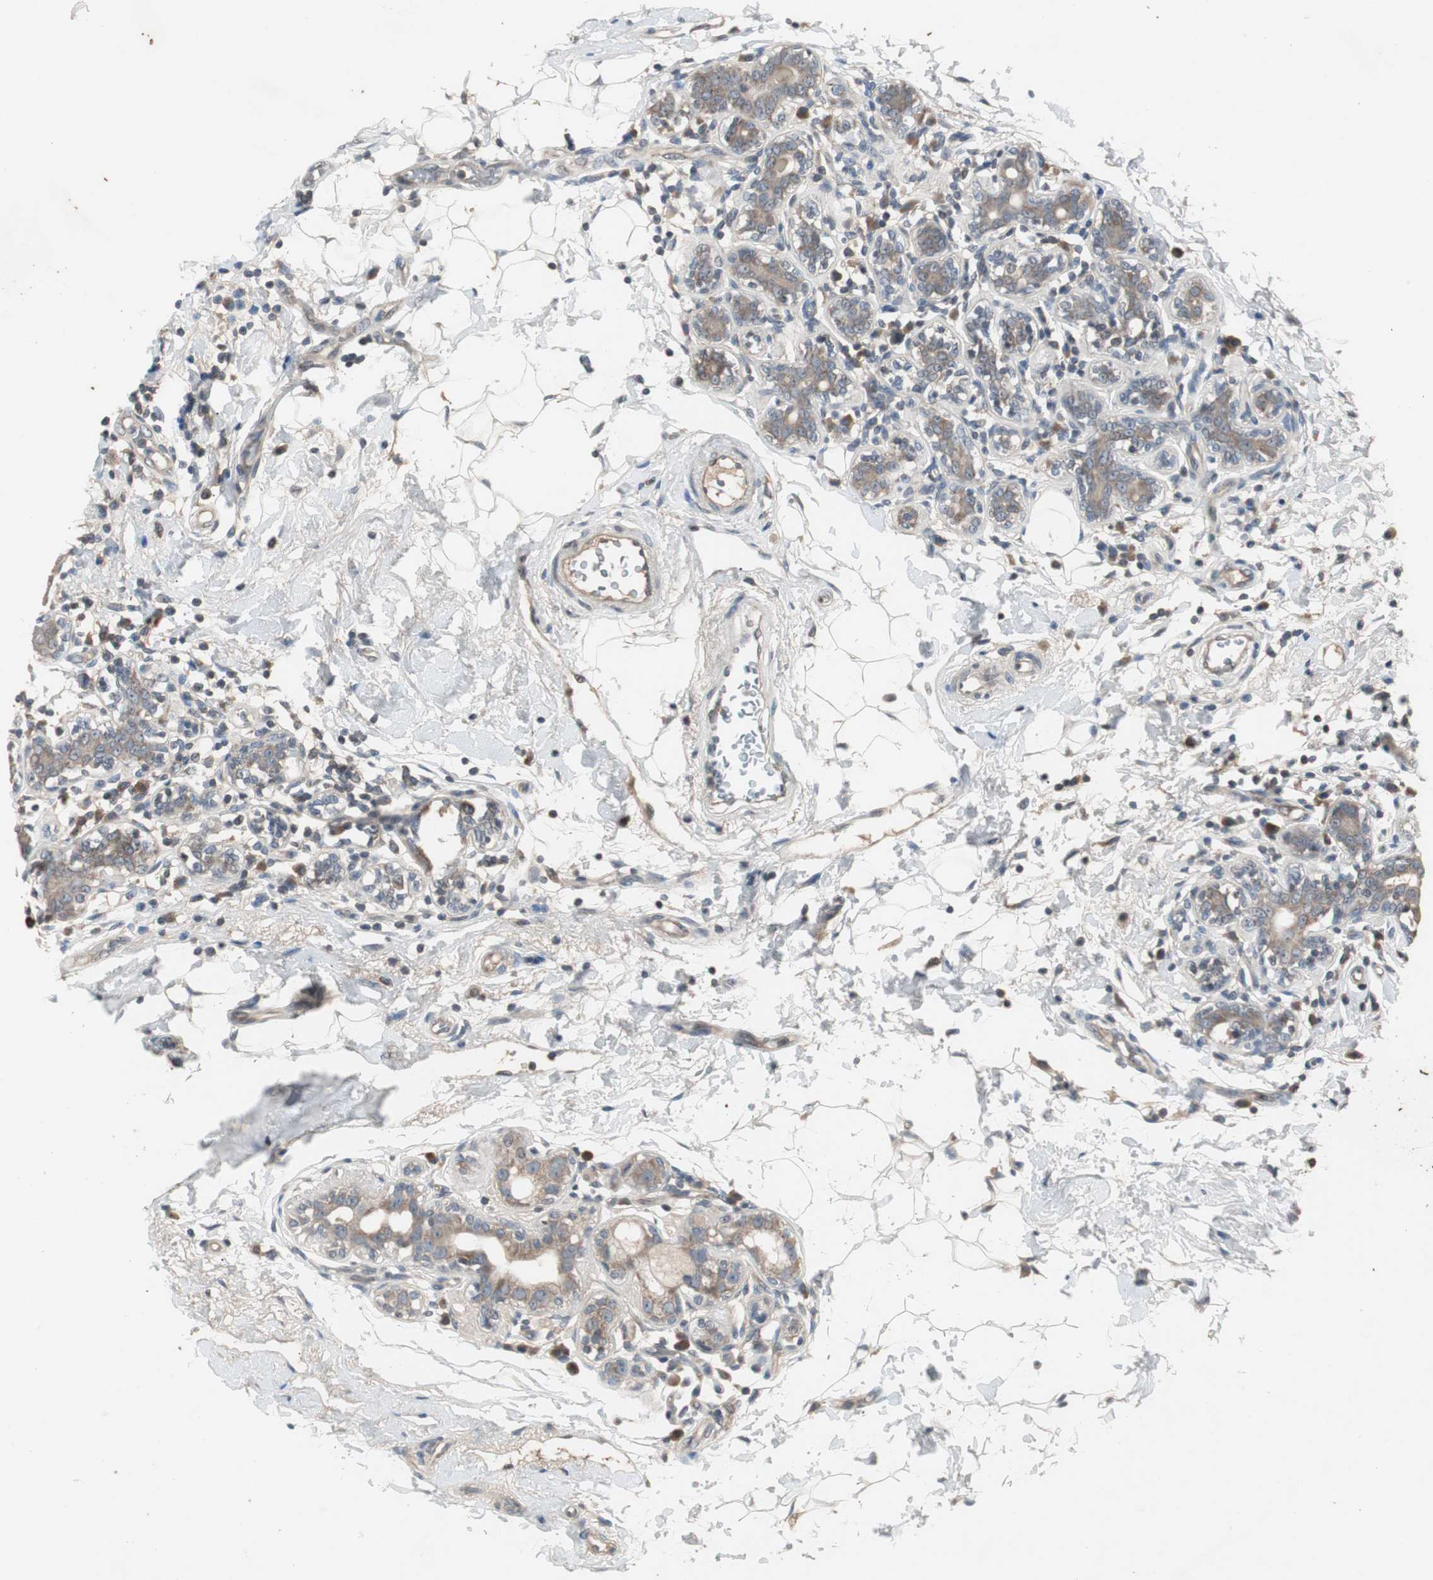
{"staining": {"intensity": "weak", "quantity": ">75%", "location": "cytoplasmic/membranous"}, "tissue": "breast cancer", "cell_type": "Tumor cells", "image_type": "cancer", "snomed": [{"axis": "morphology", "description": "Normal tissue, NOS"}, {"axis": "morphology", "description": "Lobular carcinoma"}, {"axis": "topography", "description": "Breast"}], "caption": "Human breast lobular carcinoma stained for a protein (brown) displays weak cytoplasmic/membranous positive staining in about >75% of tumor cells.", "gene": "ZMPSTE24", "patient": {"sex": "female", "age": 47}}